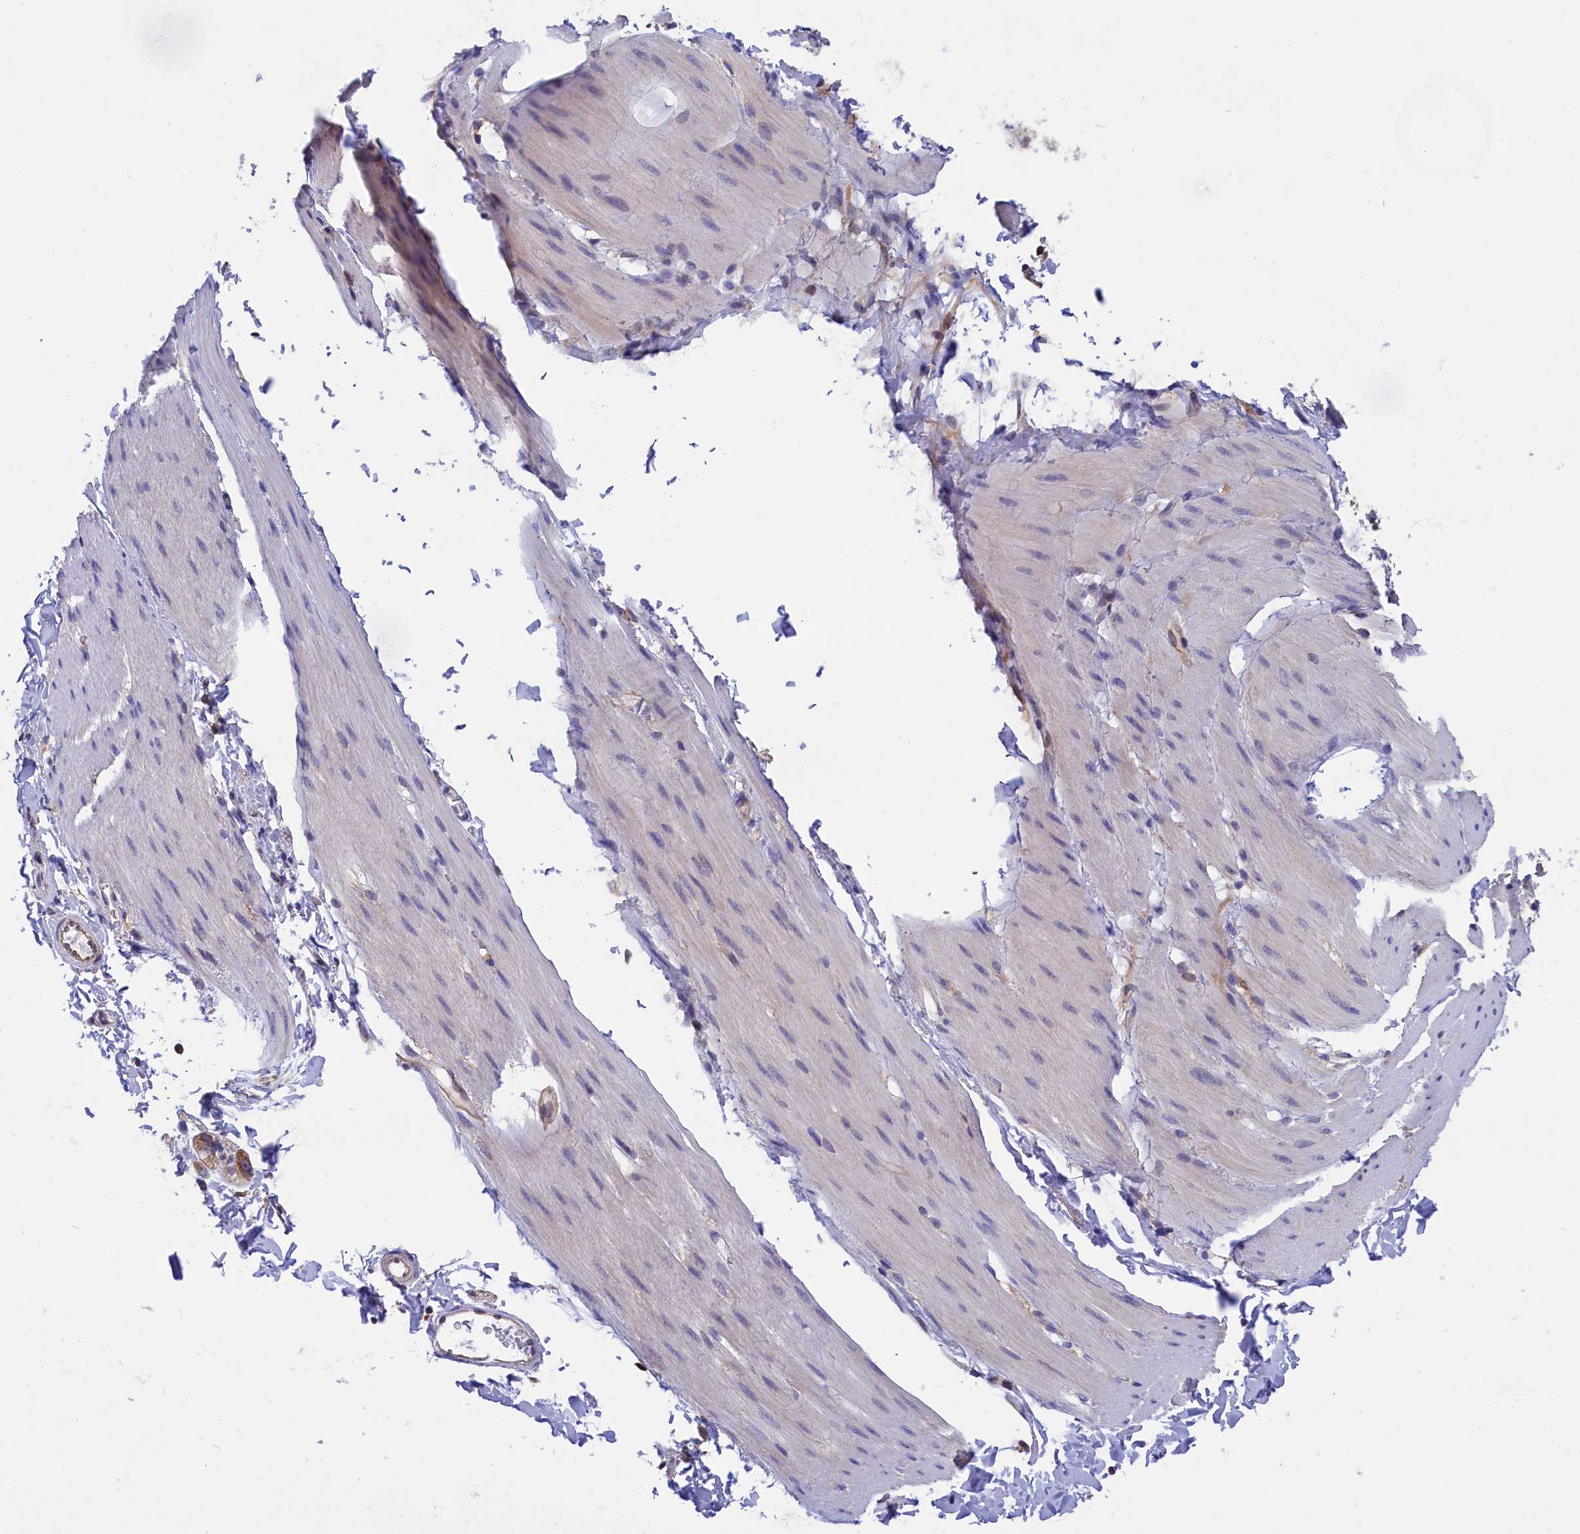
{"staining": {"intensity": "weak", "quantity": "<25%", "location": "cytoplasmic/membranous"}, "tissue": "smooth muscle", "cell_type": "Smooth muscle cells", "image_type": "normal", "snomed": [{"axis": "morphology", "description": "Normal tissue, NOS"}, {"axis": "topography", "description": "Smooth muscle"}, {"axis": "topography", "description": "Small intestine"}], "caption": "DAB immunohistochemical staining of benign smooth muscle exhibits no significant positivity in smooth muscle cells.", "gene": "ABCC12", "patient": {"sex": "female", "age": 84}}